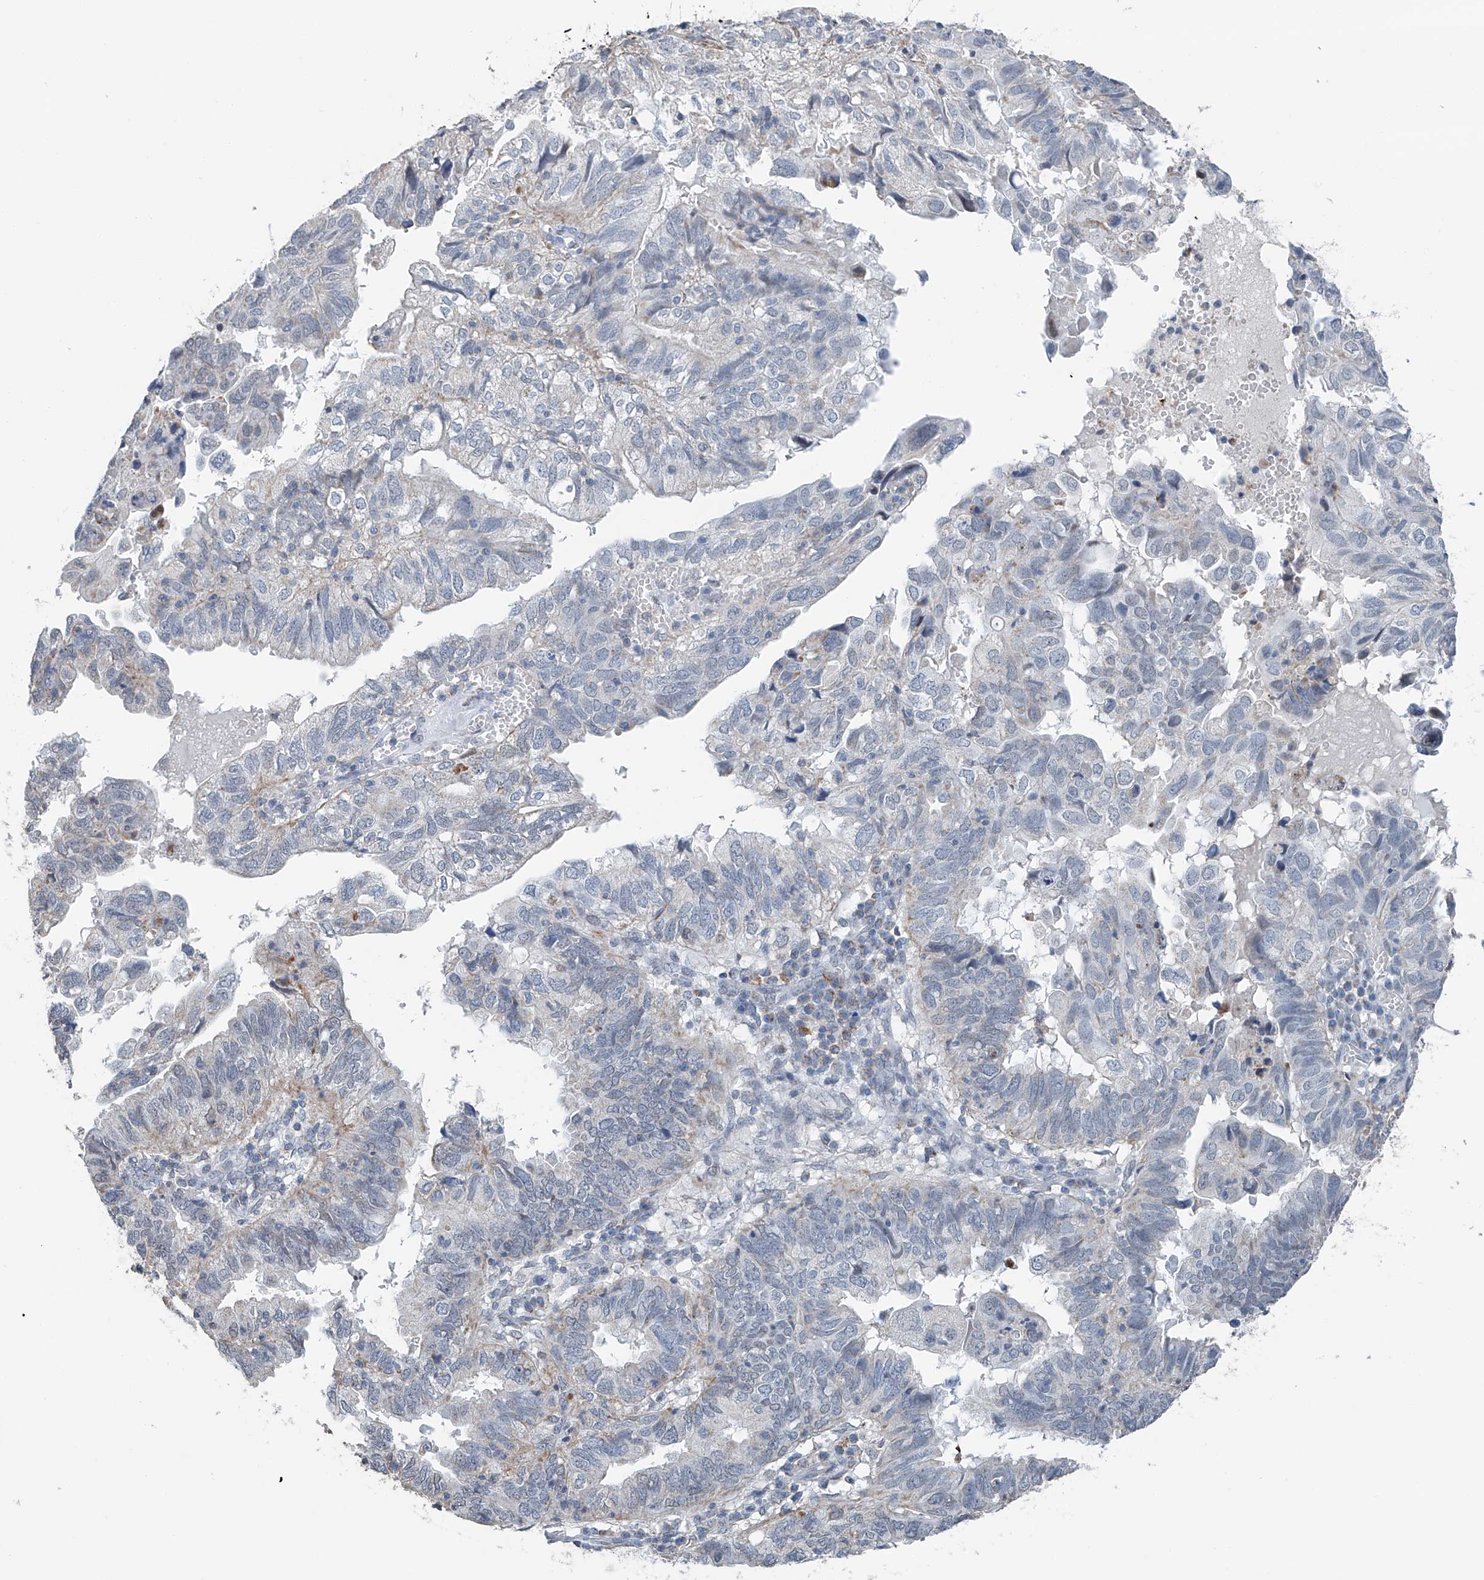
{"staining": {"intensity": "negative", "quantity": "none", "location": "none"}, "tissue": "endometrial cancer", "cell_type": "Tumor cells", "image_type": "cancer", "snomed": [{"axis": "morphology", "description": "Adenocarcinoma, NOS"}, {"axis": "topography", "description": "Uterus"}], "caption": "Image shows no significant protein expression in tumor cells of endometrial cancer. Nuclei are stained in blue.", "gene": "KLF15", "patient": {"sex": "female", "age": 77}}